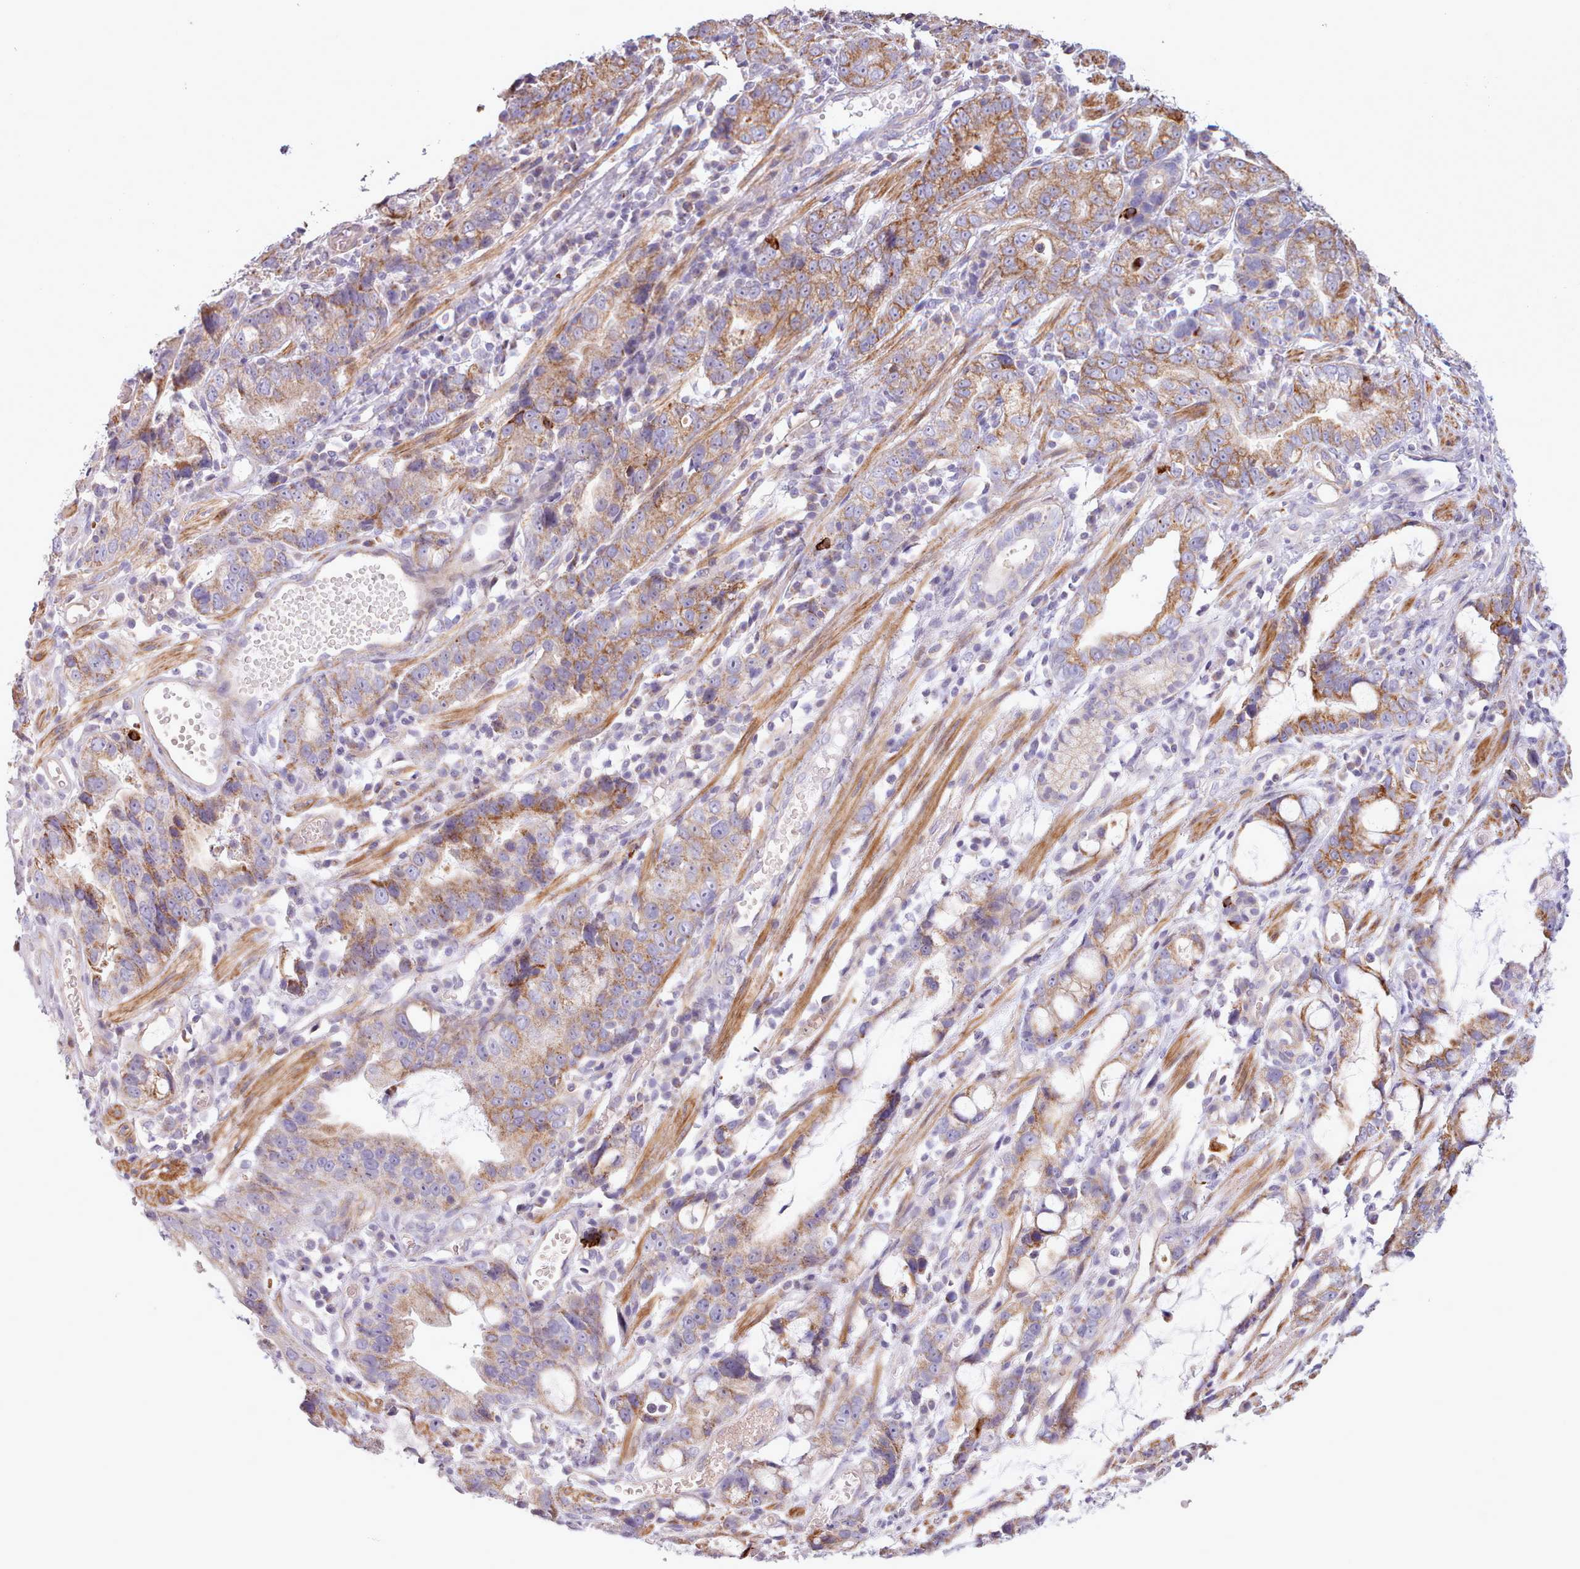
{"staining": {"intensity": "moderate", "quantity": ">75%", "location": "cytoplasmic/membranous"}, "tissue": "stomach cancer", "cell_type": "Tumor cells", "image_type": "cancer", "snomed": [{"axis": "morphology", "description": "Adenocarcinoma, NOS"}, {"axis": "topography", "description": "Stomach"}], "caption": "Immunohistochemical staining of adenocarcinoma (stomach) demonstrates moderate cytoplasmic/membranous protein positivity in approximately >75% of tumor cells.", "gene": "AVL9", "patient": {"sex": "male", "age": 55}}